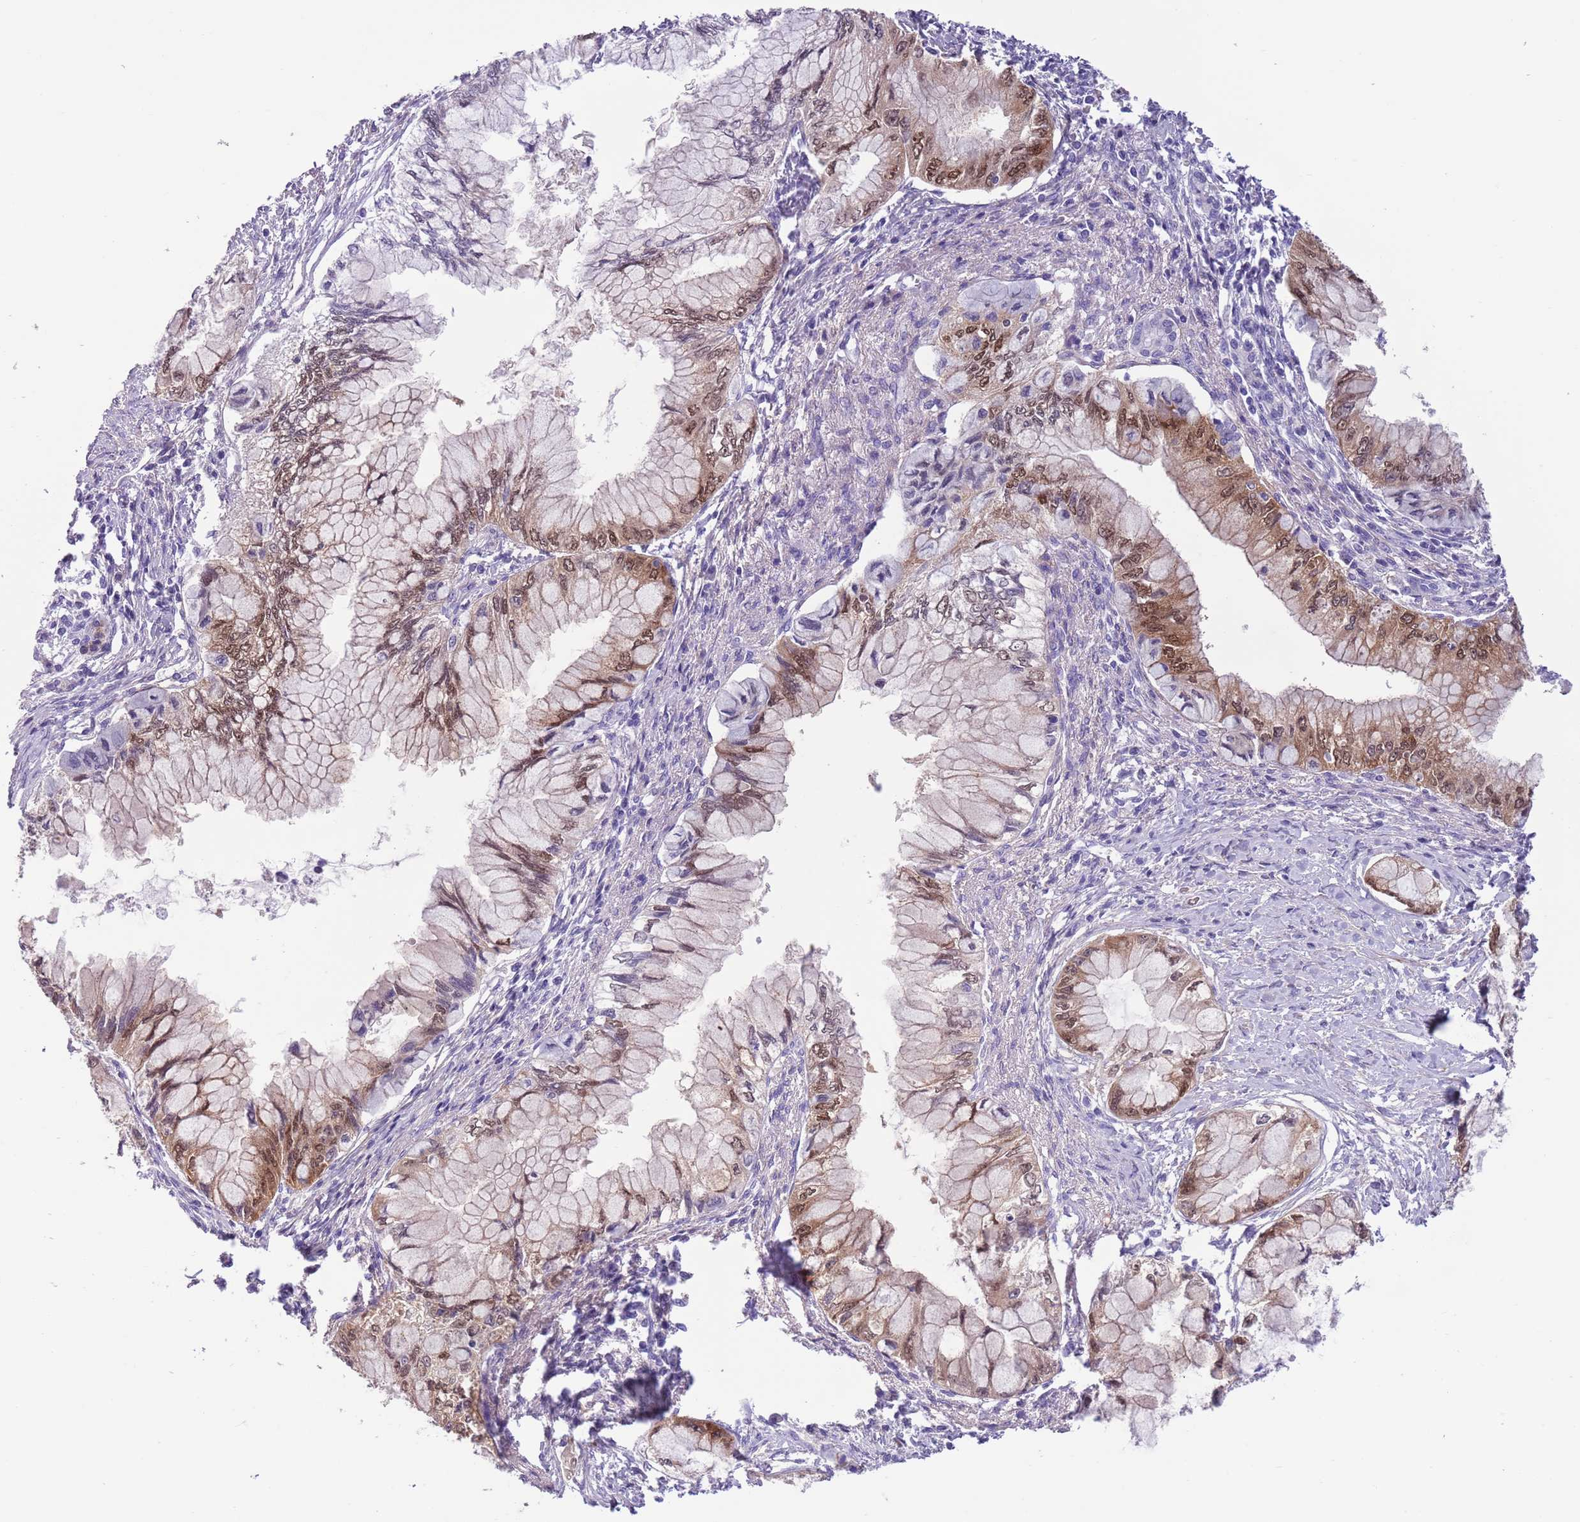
{"staining": {"intensity": "moderate", "quantity": ">75%", "location": "cytoplasmic/membranous,nuclear"}, "tissue": "pancreatic cancer", "cell_type": "Tumor cells", "image_type": "cancer", "snomed": [{"axis": "morphology", "description": "Adenocarcinoma, NOS"}, {"axis": "topography", "description": "Pancreas"}], "caption": "Immunohistochemical staining of human pancreatic cancer (adenocarcinoma) reveals moderate cytoplasmic/membranous and nuclear protein expression in approximately >75% of tumor cells. (Stains: DAB (3,3'-diaminobenzidine) in brown, nuclei in blue, Microscopy: brightfield microscopy at high magnification).", "gene": "PFKFB2", "patient": {"sex": "male", "age": 48}}